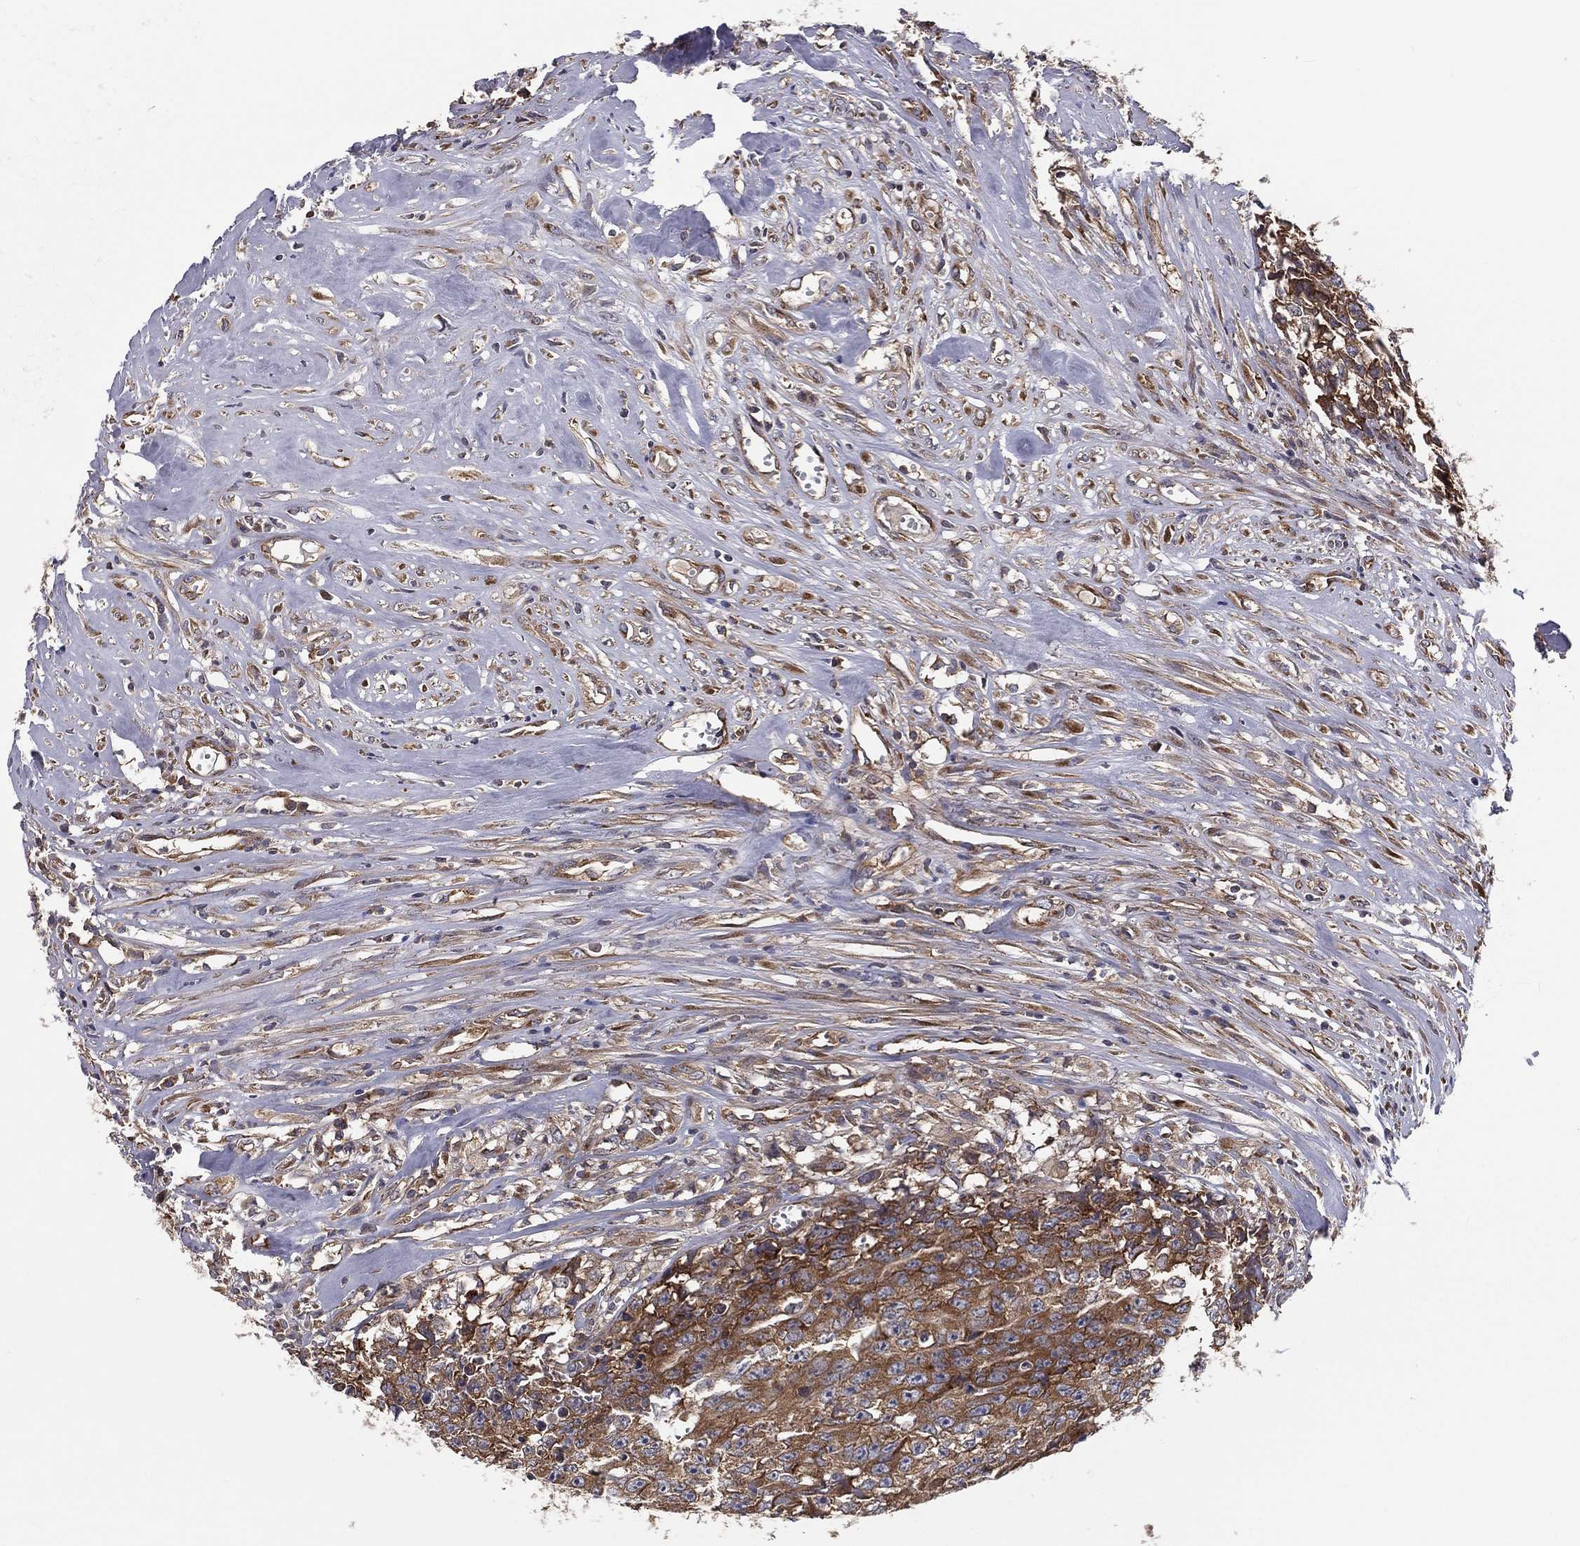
{"staining": {"intensity": "moderate", "quantity": ">75%", "location": "cytoplasmic/membranous"}, "tissue": "testis cancer", "cell_type": "Tumor cells", "image_type": "cancer", "snomed": [{"axis": "morphology", "description": "Carcinoma, Embryonal, NOS"}, {"axis": "morphology", "description": "Teratoma, malignant, NOS"}, {"axis": "topography", "description": "Testis"}], "caption": "A brown stain highlights moderate cytoplasmic/membranous positivity of a protein in human testis embryonal carcinoma tumor cells.", "gene": "EIF2B5", "patient": {"sex": "male", "age": 24}}